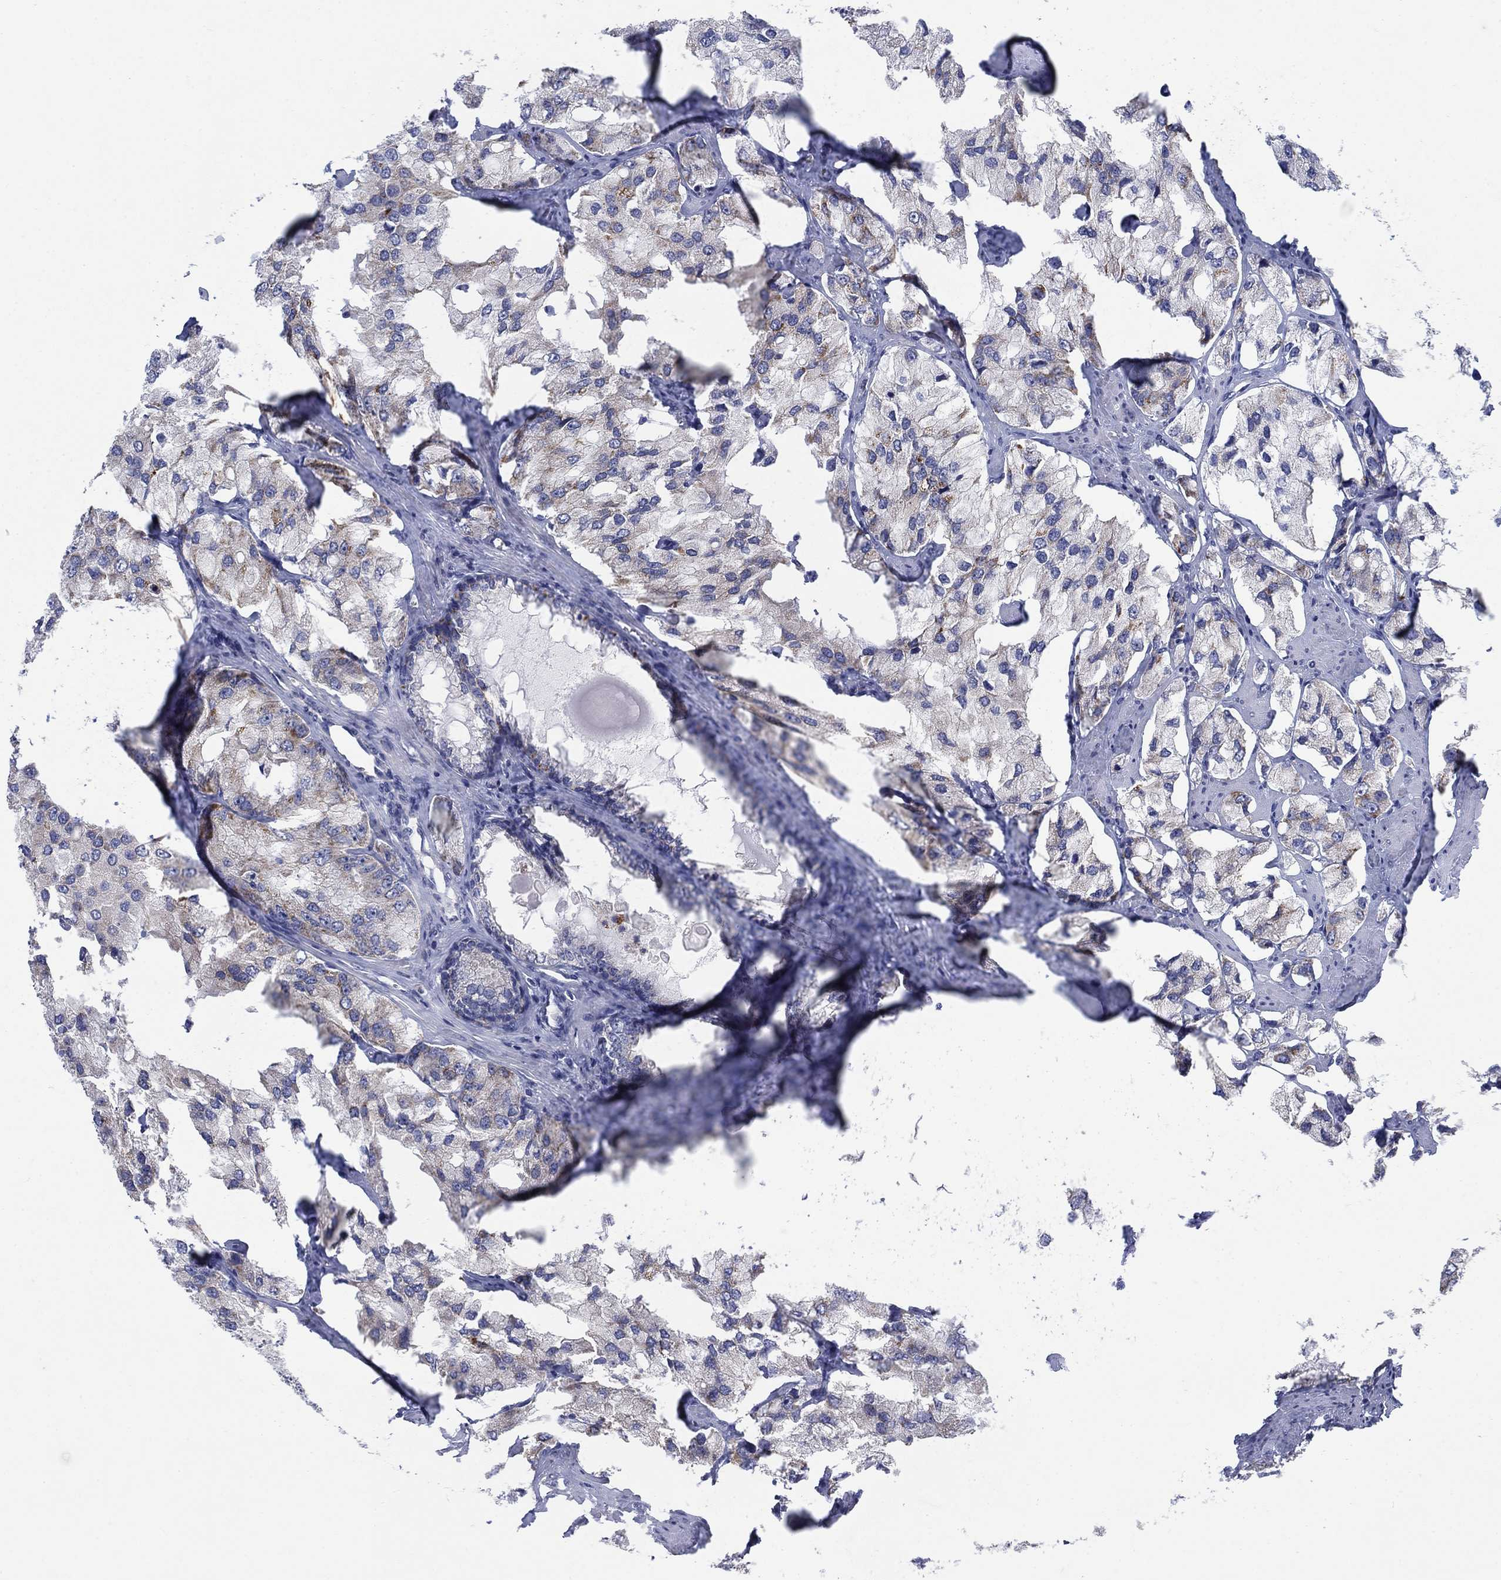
{"staining": {"intensity": "strong", "quantity": "25%-75%", "location": "cytoplasmic/membranous"}, "tissue": "prostate cancer", "cell_type": "Tumor cells", "image_type": "cancer", "snomed": [{"axis": "morphology", "description": "Adenocarcinoma, NOS"}, {"axis": "topography", "description": "Prostate and seminal vesicle, NOS"}, {"axis": "topography", "description": "Prostate"}], "caption": "A photomicrograph showing strong cytoplasmic/membranous staining in approximately 25%-75% of tumor cells in prostate cancer, as visualized by brown immunohistochemical staining.", "gene": "SCCPDH", "patient": {"sex": "male", "age": 64}}